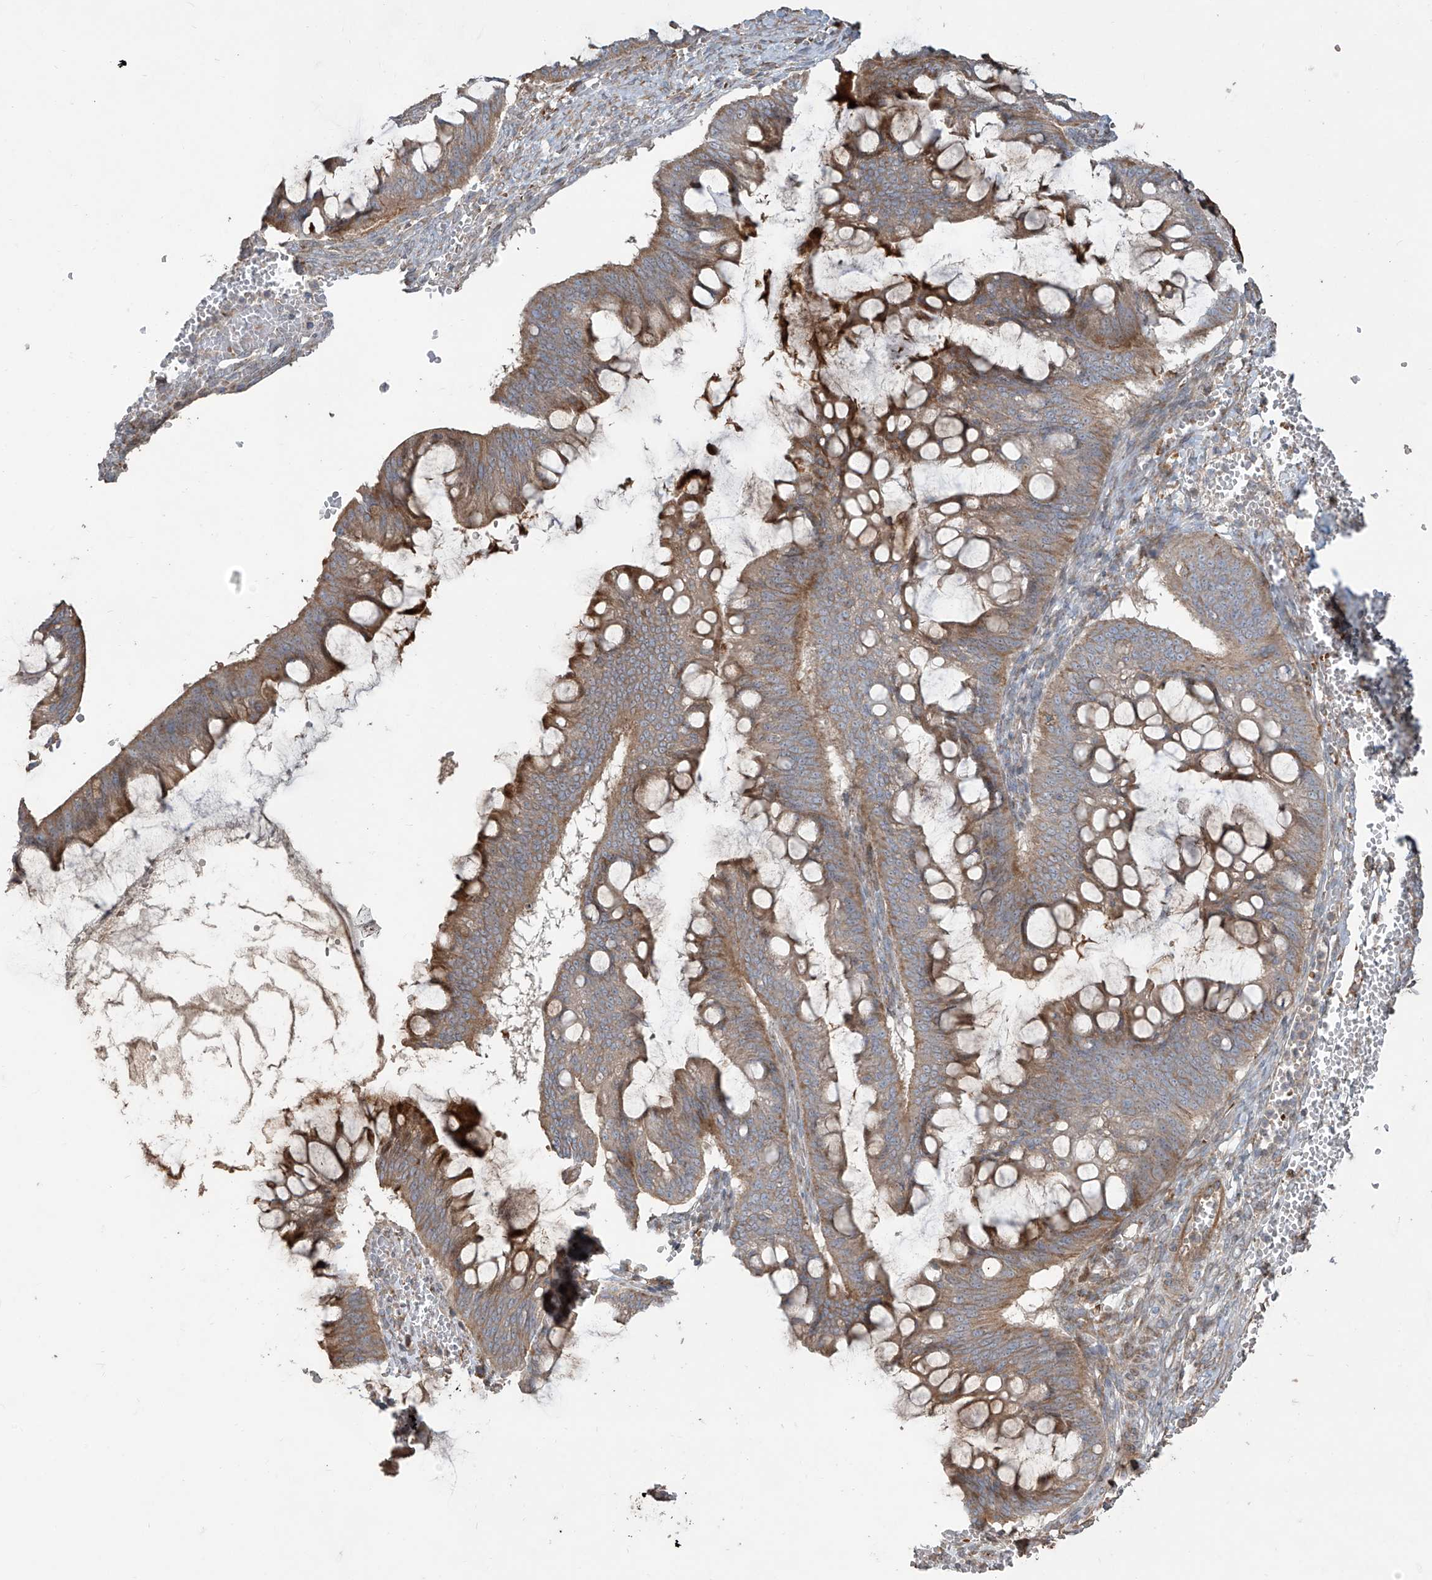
{"staining": {"intensity": "moderate", "quantity": ">75%", "location": "cytoplasmic/membranous"}, "tissue": "ovarian cancer", "cell_type": "Tumor cells", "image_type": "cancer", "snomed": [{"axis": "morphology", "description": "Cystadenocarcinoma, mucinous, NOS"}, {"axis": "topography", "description": "Ovary"}], "caption": "Protein expression analysis of mucinous cystadenocarcinoma (ovarian) demonstrates moderate cytoplasmic/membranous expression in about >75% of tumor cells. (DAB = brown stain, brightfield microscopy at high magnification).", "gene": "ABTB1", "patient": {"sex": "female", "age": 73}}